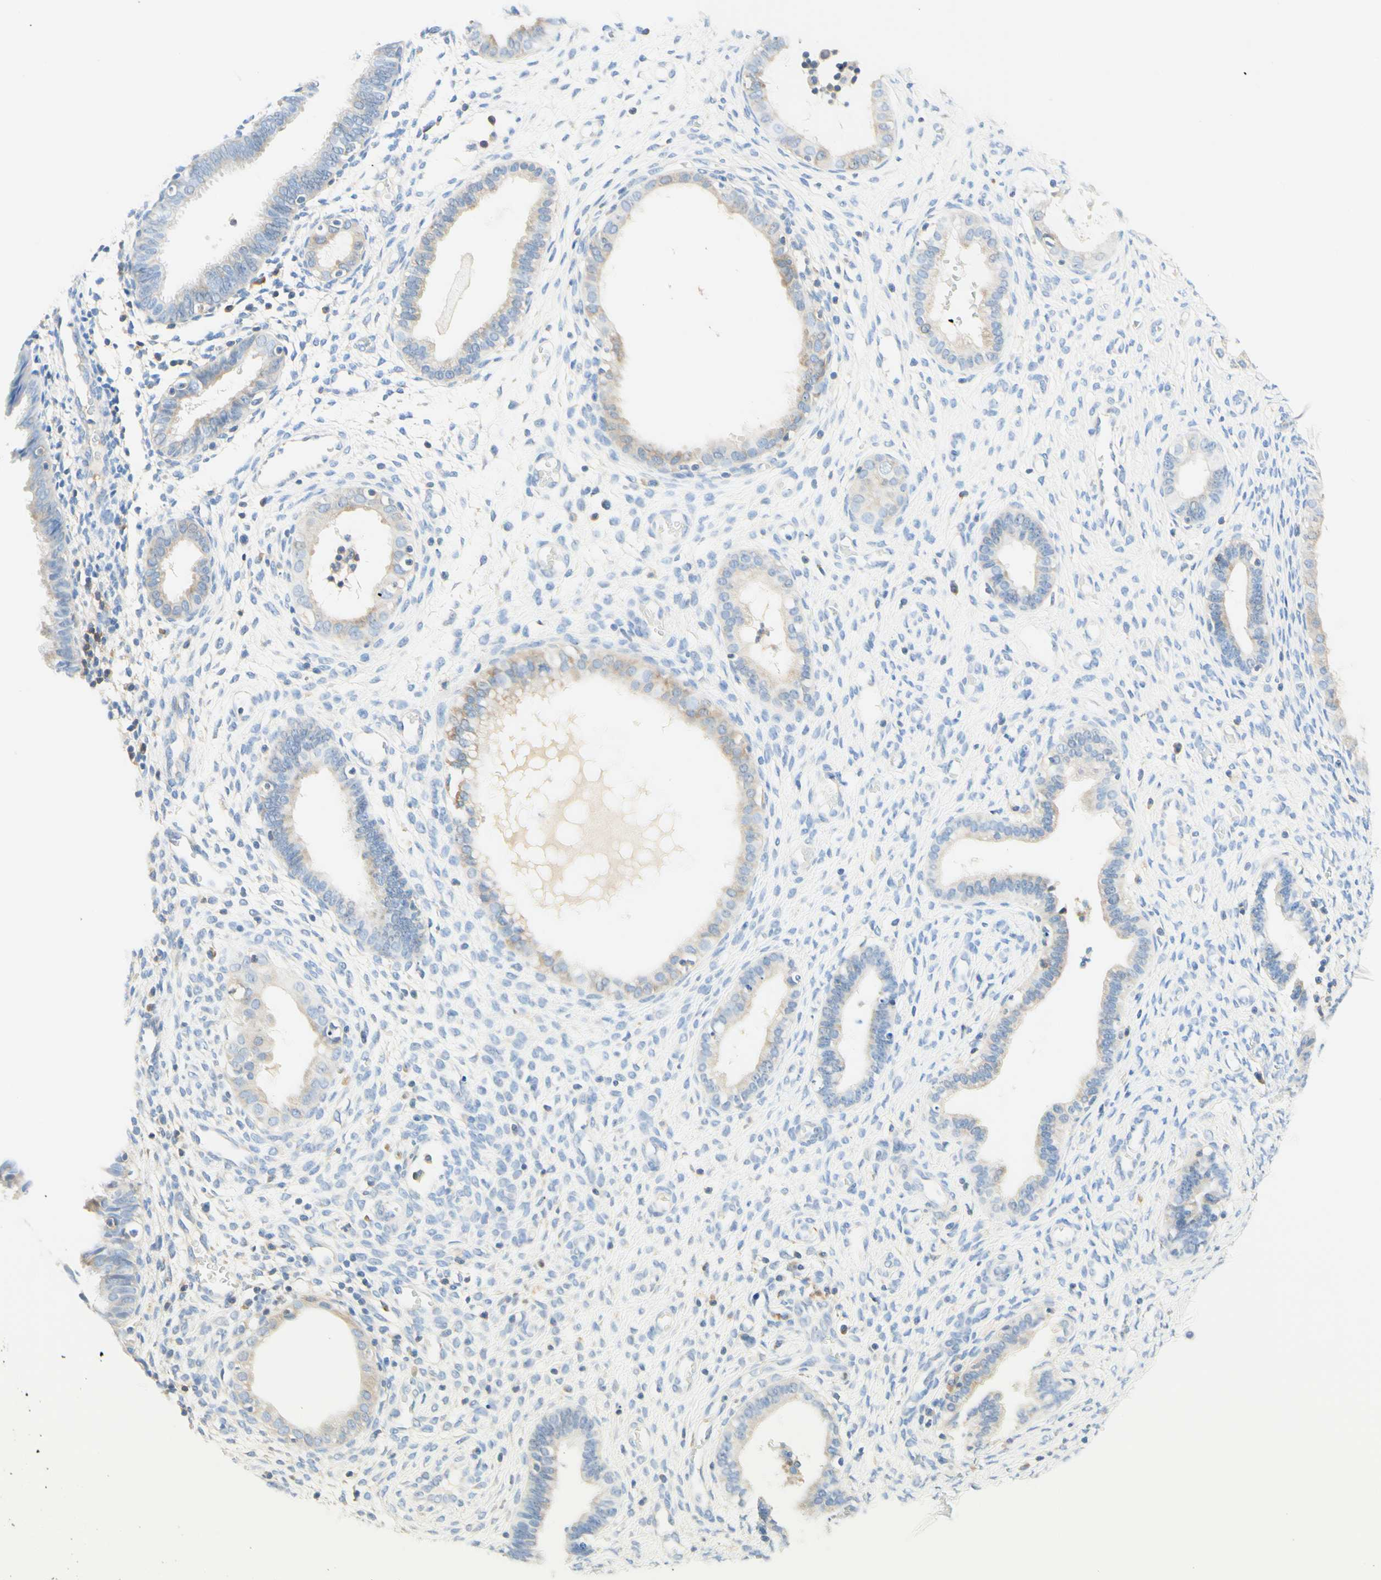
{"staining": {"intensity": "negative", "quantity": "none", "location": "none"}, "tissue": "endometrium", "cell_type": "Cells in endometrial stroma", "image_type": "normal", "snomed": [{"axis": "morphology", "description": "Normal tissue, NOS"}, {"axis": "topography", "description": "Endometrium"}], "caption": "Cells in endometrial stroma show no significant protein staining in unremarkable endometrium. (DAB immunohistochemistry (IHC) with hematoxylin counter stain).", "gene": "LAT", "patient": {"sex": "female", "age": 61}}